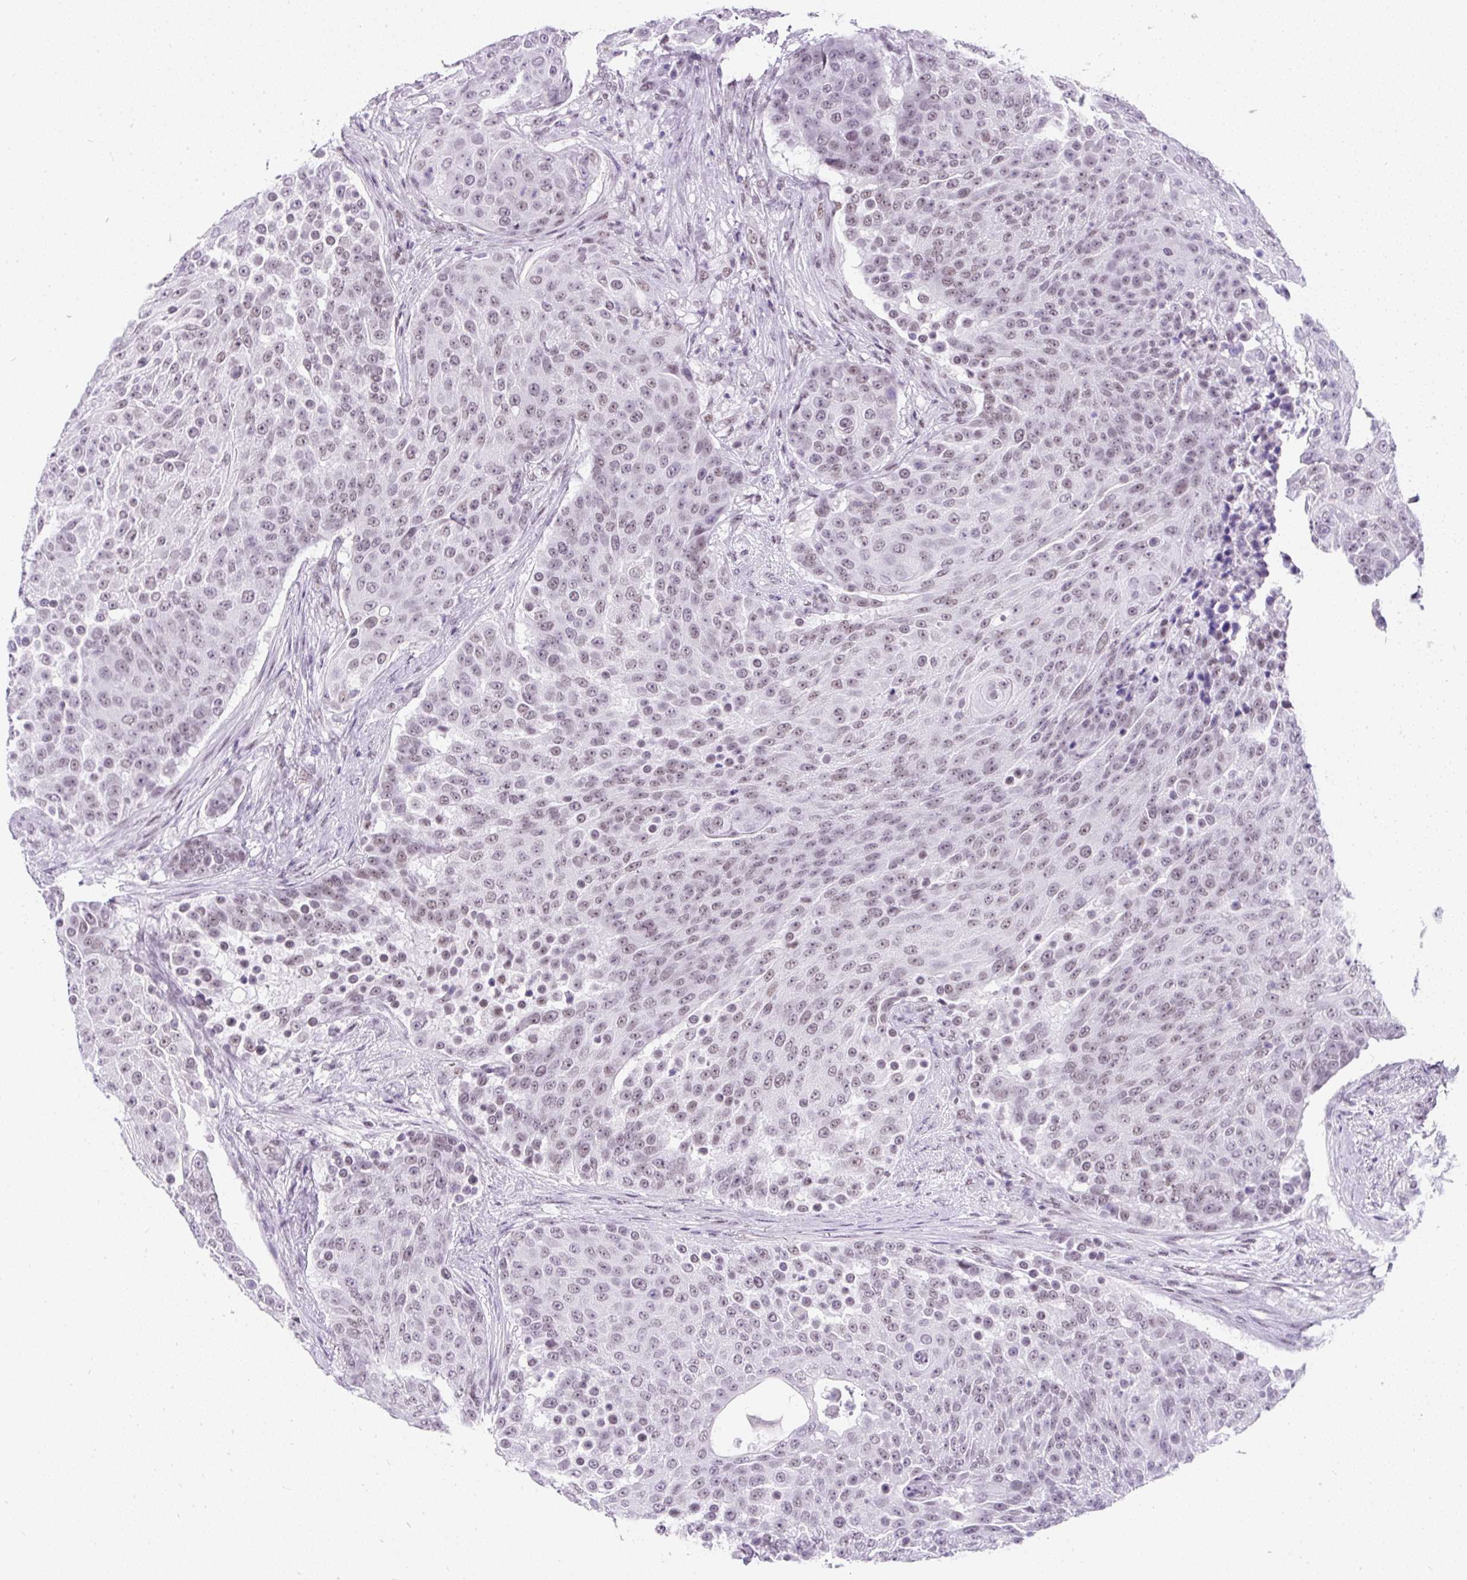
{"staining": {"intensity": "weak", "quantity": "25%-75%", "location": "nuclear"}, "tissue": "urothelial cancer", "cell_type": "Tumor cells", "image_type": "cancer", "snomed": [{"axis": "morphology", "description": "Urothelial carcinoma, High grade"}, {"axis": "topography", "description": "Urinary bladder"}], "caption": "This photomicrograph demonstrates immunohistochemistry staining of human urothelial carcinoma (high-grade), with low weak nuclear positivity in about 25%-75% of tumor cells.", "gene": "PLCXD2", "patient": {"sex": "female", "age": 63}}